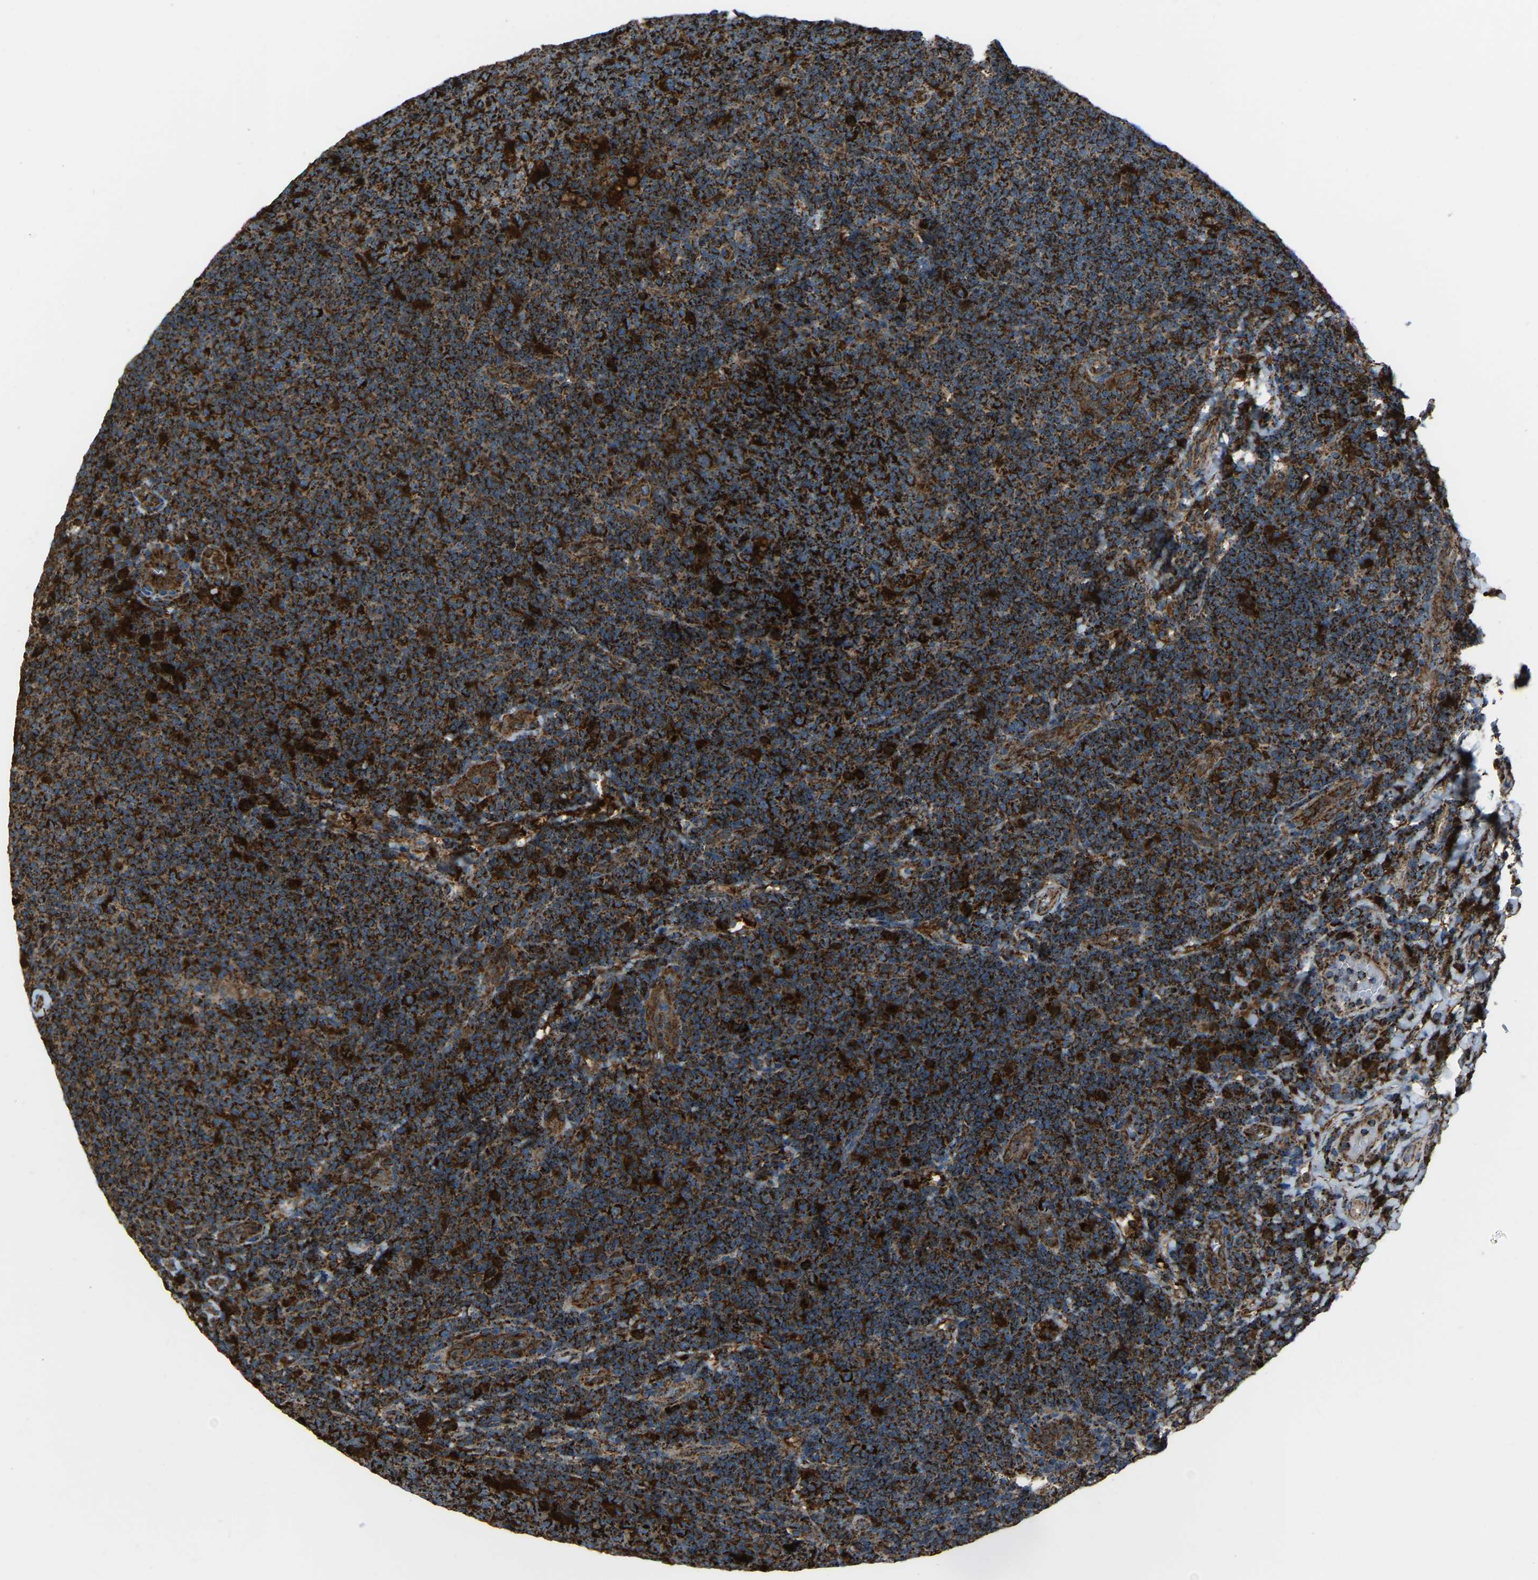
{"staining": {"intensity": "strong", "quantity": ">75%", "location": "cytoplasmic/membranous"}, "tissue": "tonsil", "cell_type": "Germinal center cells", "image_type": "normal", "snomed": [{"axis": "morphology", "description": "Normal tissue, NOS"}, {"axis": "topography", "description": "Tonsil"}], "caption": "IHC micrograph of unremarkable human tonsil stained for a protein (brown), which exhibits high levels of strong cytoplasmic/membranous expression in approximately >75% of germinal center cells.", "gene": "AKR1A1", "patient": {"sex": "male", "age": 17}}